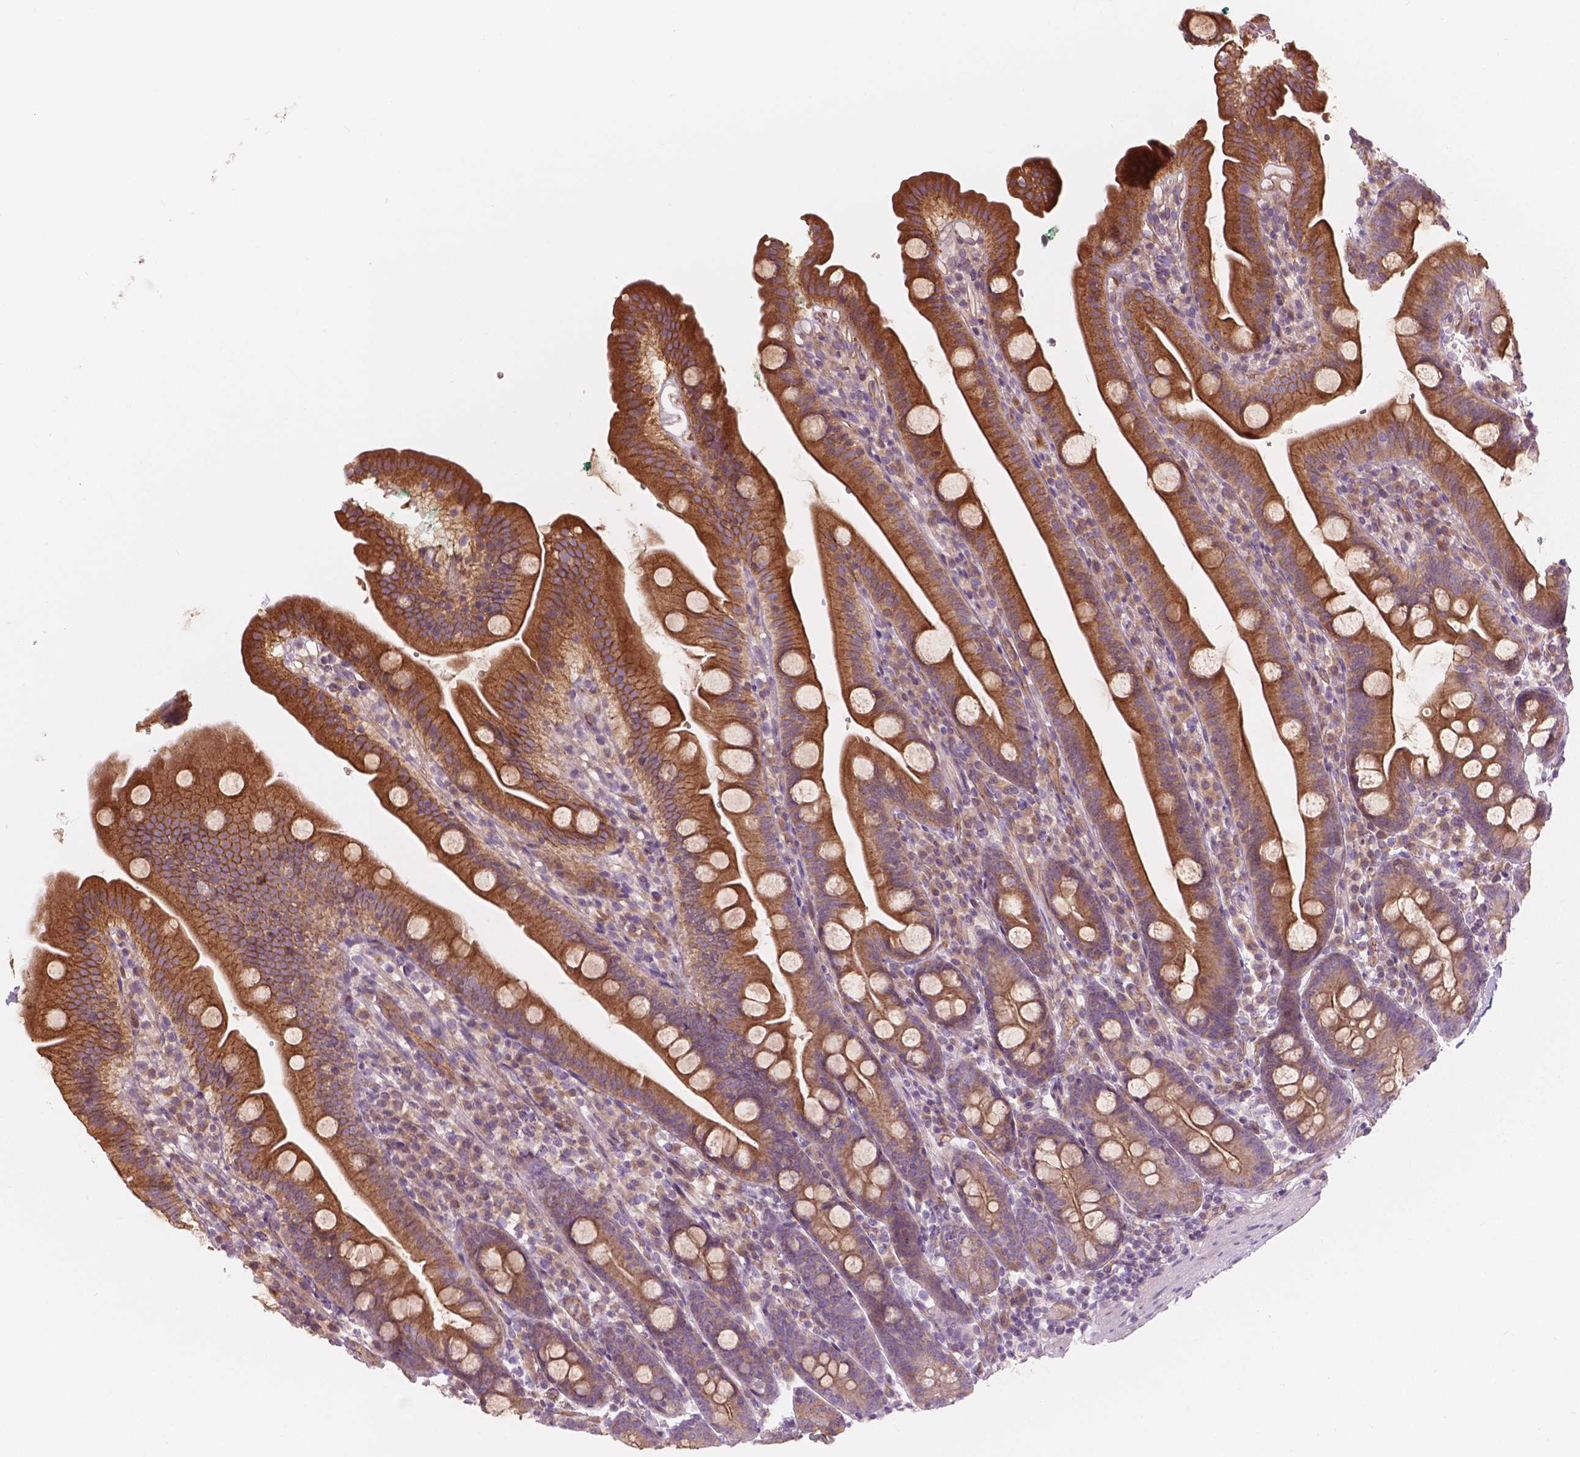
{"staining": {"intensity": "strong", "quantity": ">75%", "location": "cytoplasmic/membranous"}, "tissue": "duodenum", "cell_type": "Glandular cells", "image_type": "normal", "snomed": [{"axis": "morphology", "description": "Normal tissue, NOS"}, {"axis": "topography", "description": "Duodenum"}], "caption": "Duodenum stained with DAB (3,3'-diaminobenzidine) IHC displays high levels of strong cytoplasmic/membranous expression in about >75% of glandular cells. (DAB = brown stain, brightfield microscopy at high magnification).", "gene": "SURF4", "patient": {"sex": "female", "age": 67}}